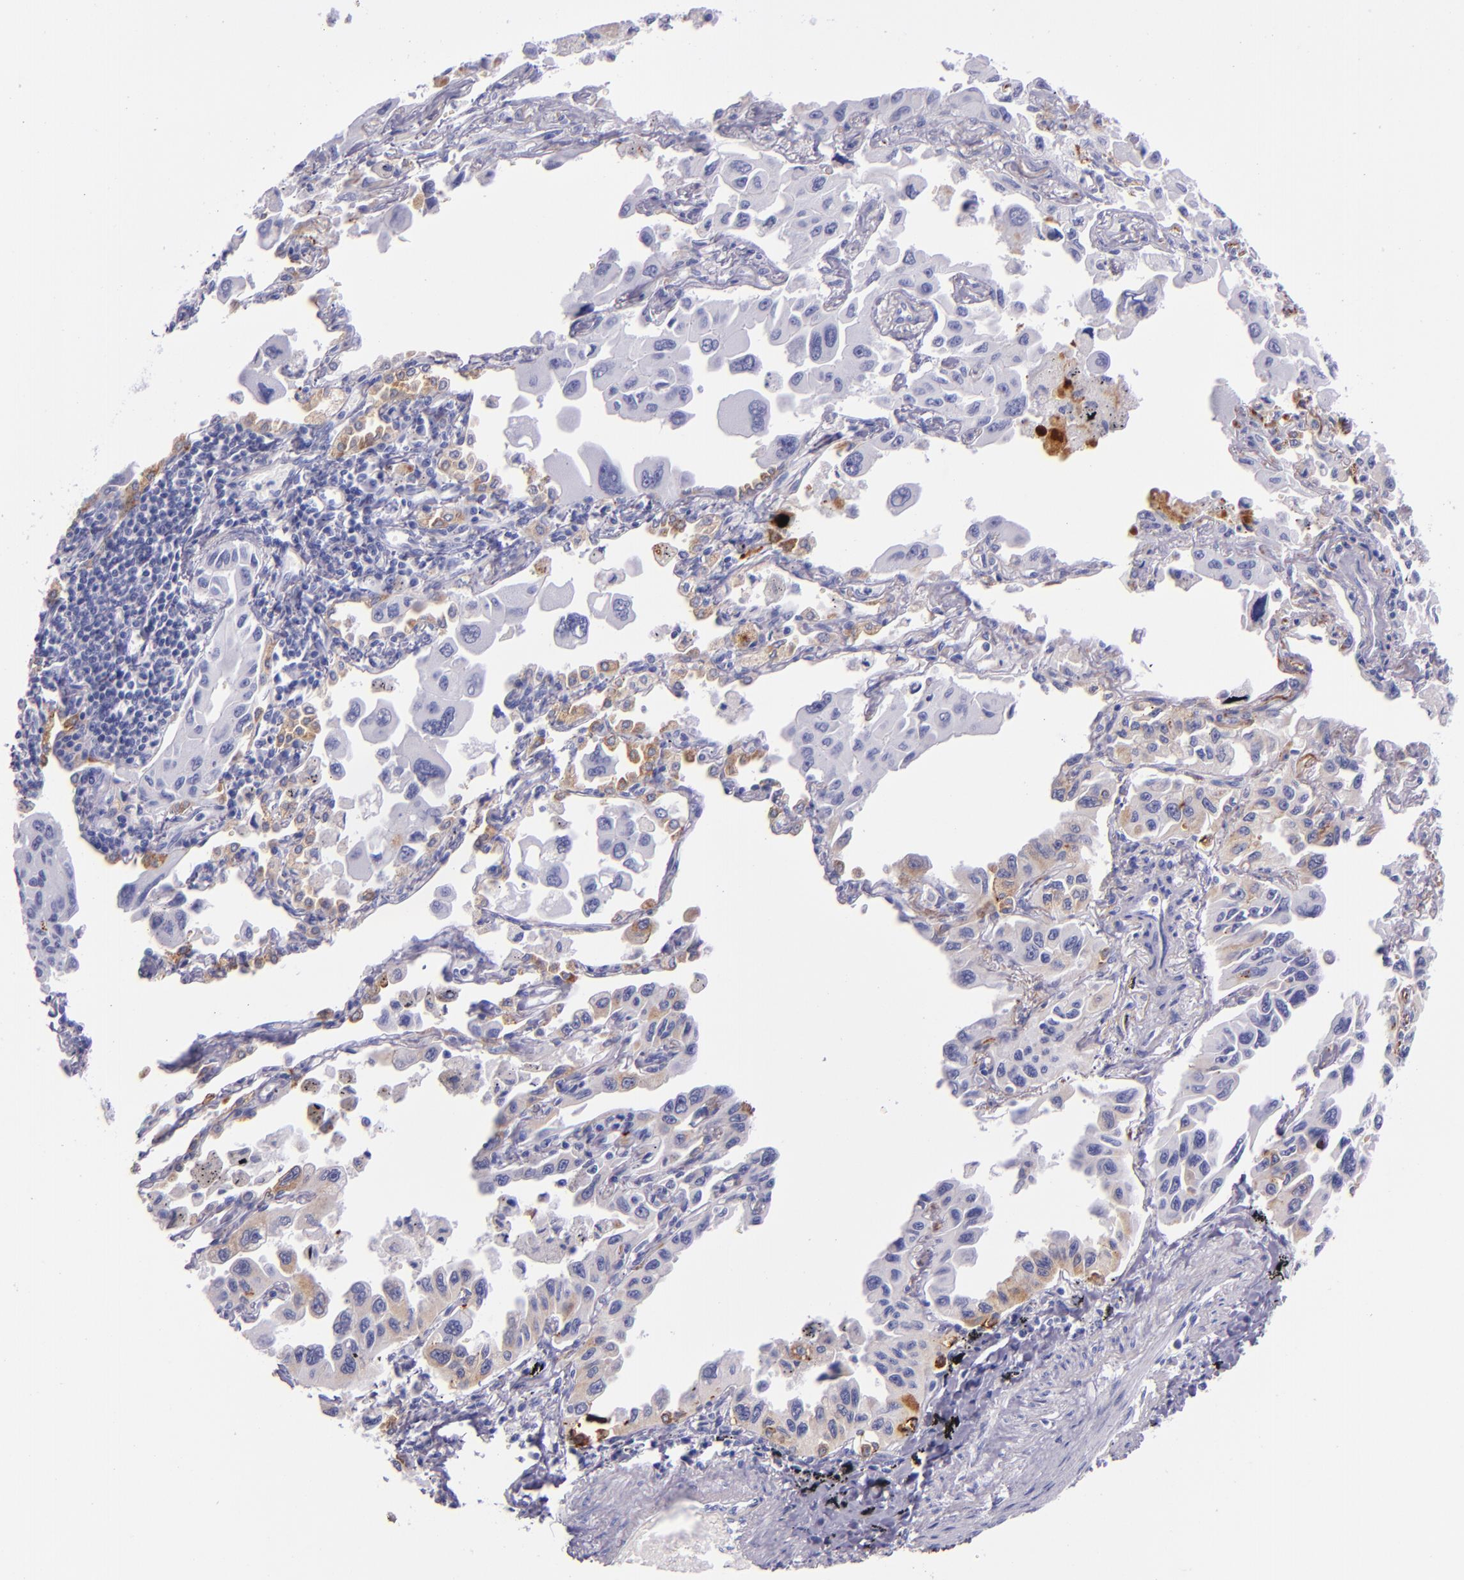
{"staining": {"intensity": "negative", "quantity": "none", "location": "none"}, "tissue": "lung cancer", "cell_type": "Tumor cells", "image_type": "cancer", "snomed": [{"axis": "morphology", "description": "Adenocarcinoma, NOS"}, {"axis": "topography", "description": "Lung"}], "caption": "IHC histopathology image of neoplastic tissue: human lung adenocarcinoma stained with DAB shows no significant protein staining in tumor cells.", "gene": "SFTPB", "patient": {"sex": "male", "age": 64}}